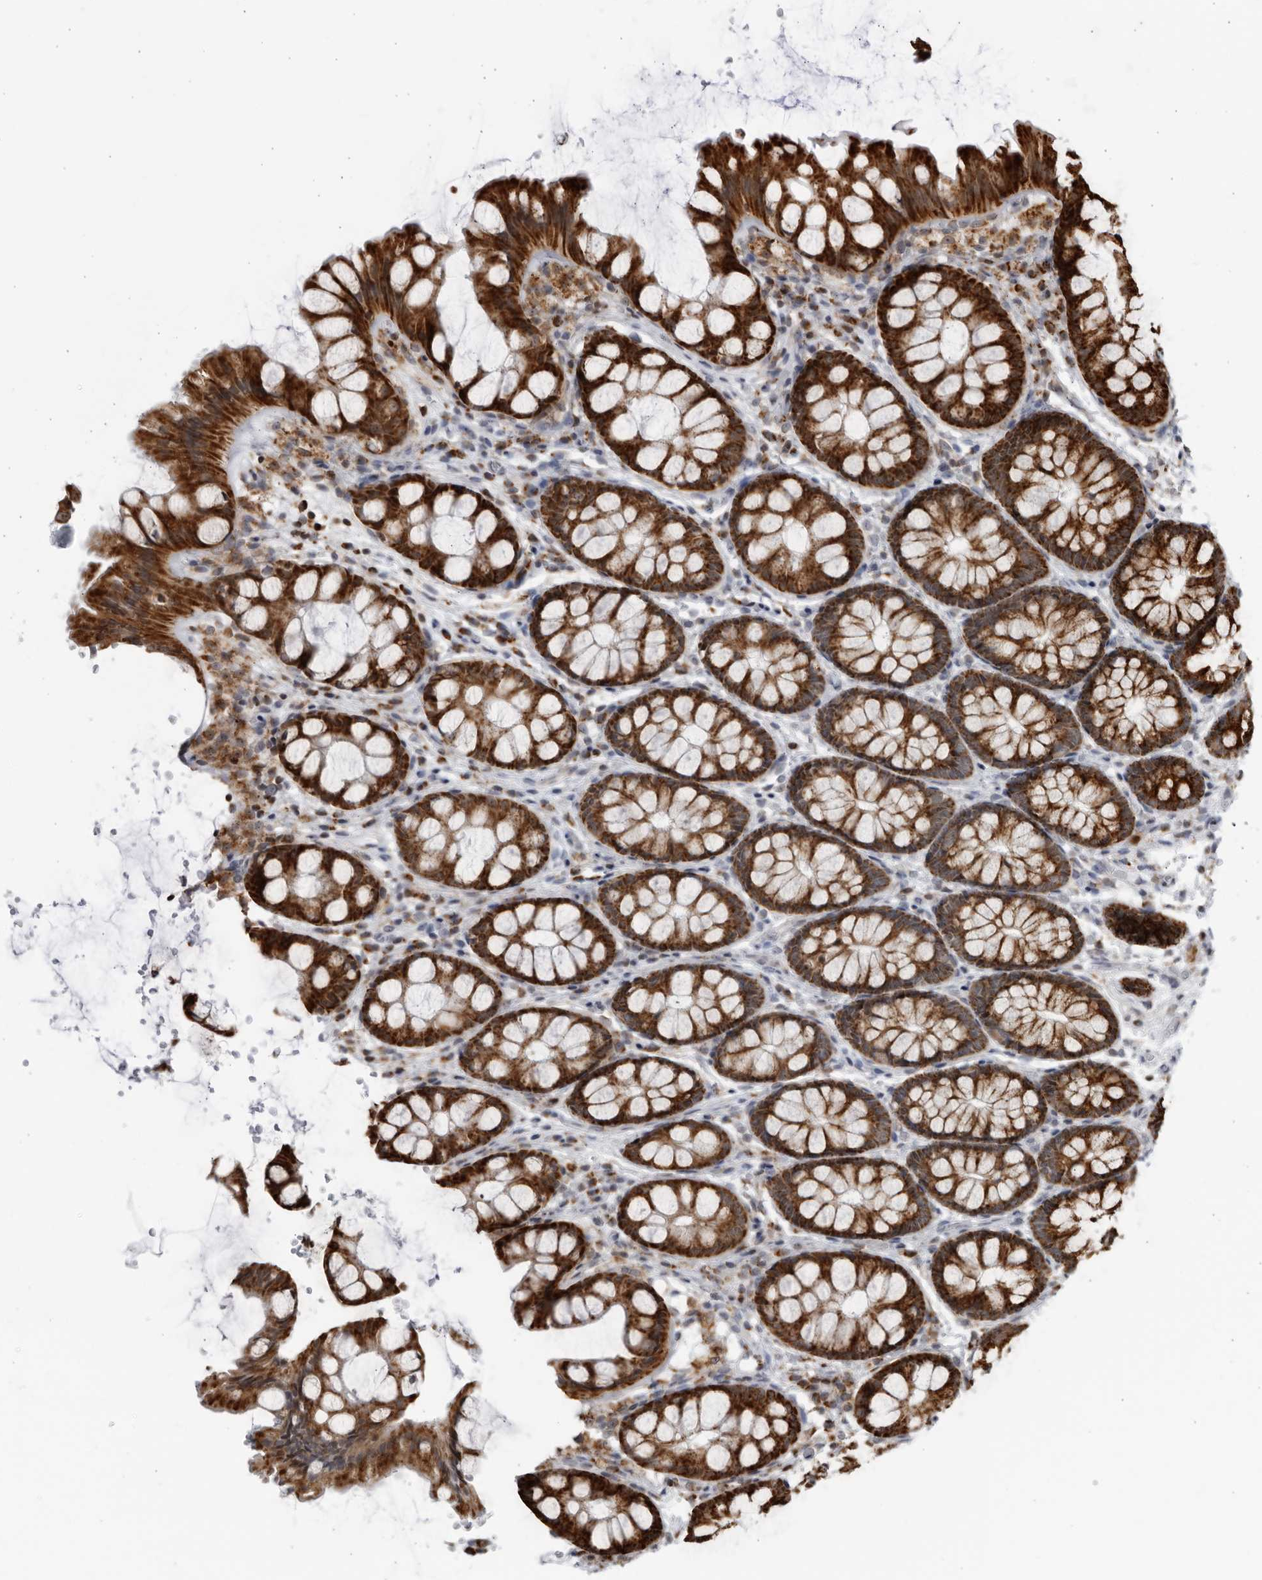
{"staining": {"intensity": "moderate", "quantity": "25%-75%", "location": "cytoplasmic/membranous"}, "tissue": "colon", "cell_type": "Endothelial cells", "image_type": "normal", "snomed": [{"axis": "morphology", "description": "Normal tissue, NOS"}, {"axis": "topography", "description": "Colon"}], "caption": "An immunohistochemistry (IHC) histopathology image of normal tissue is shown. Protein staining in brown highlights moderate cytoplasmic/membranous positivity in colon within endothelial cells.", "gene": "RBM34", "patient": {"sex": "male", "age": 47}}